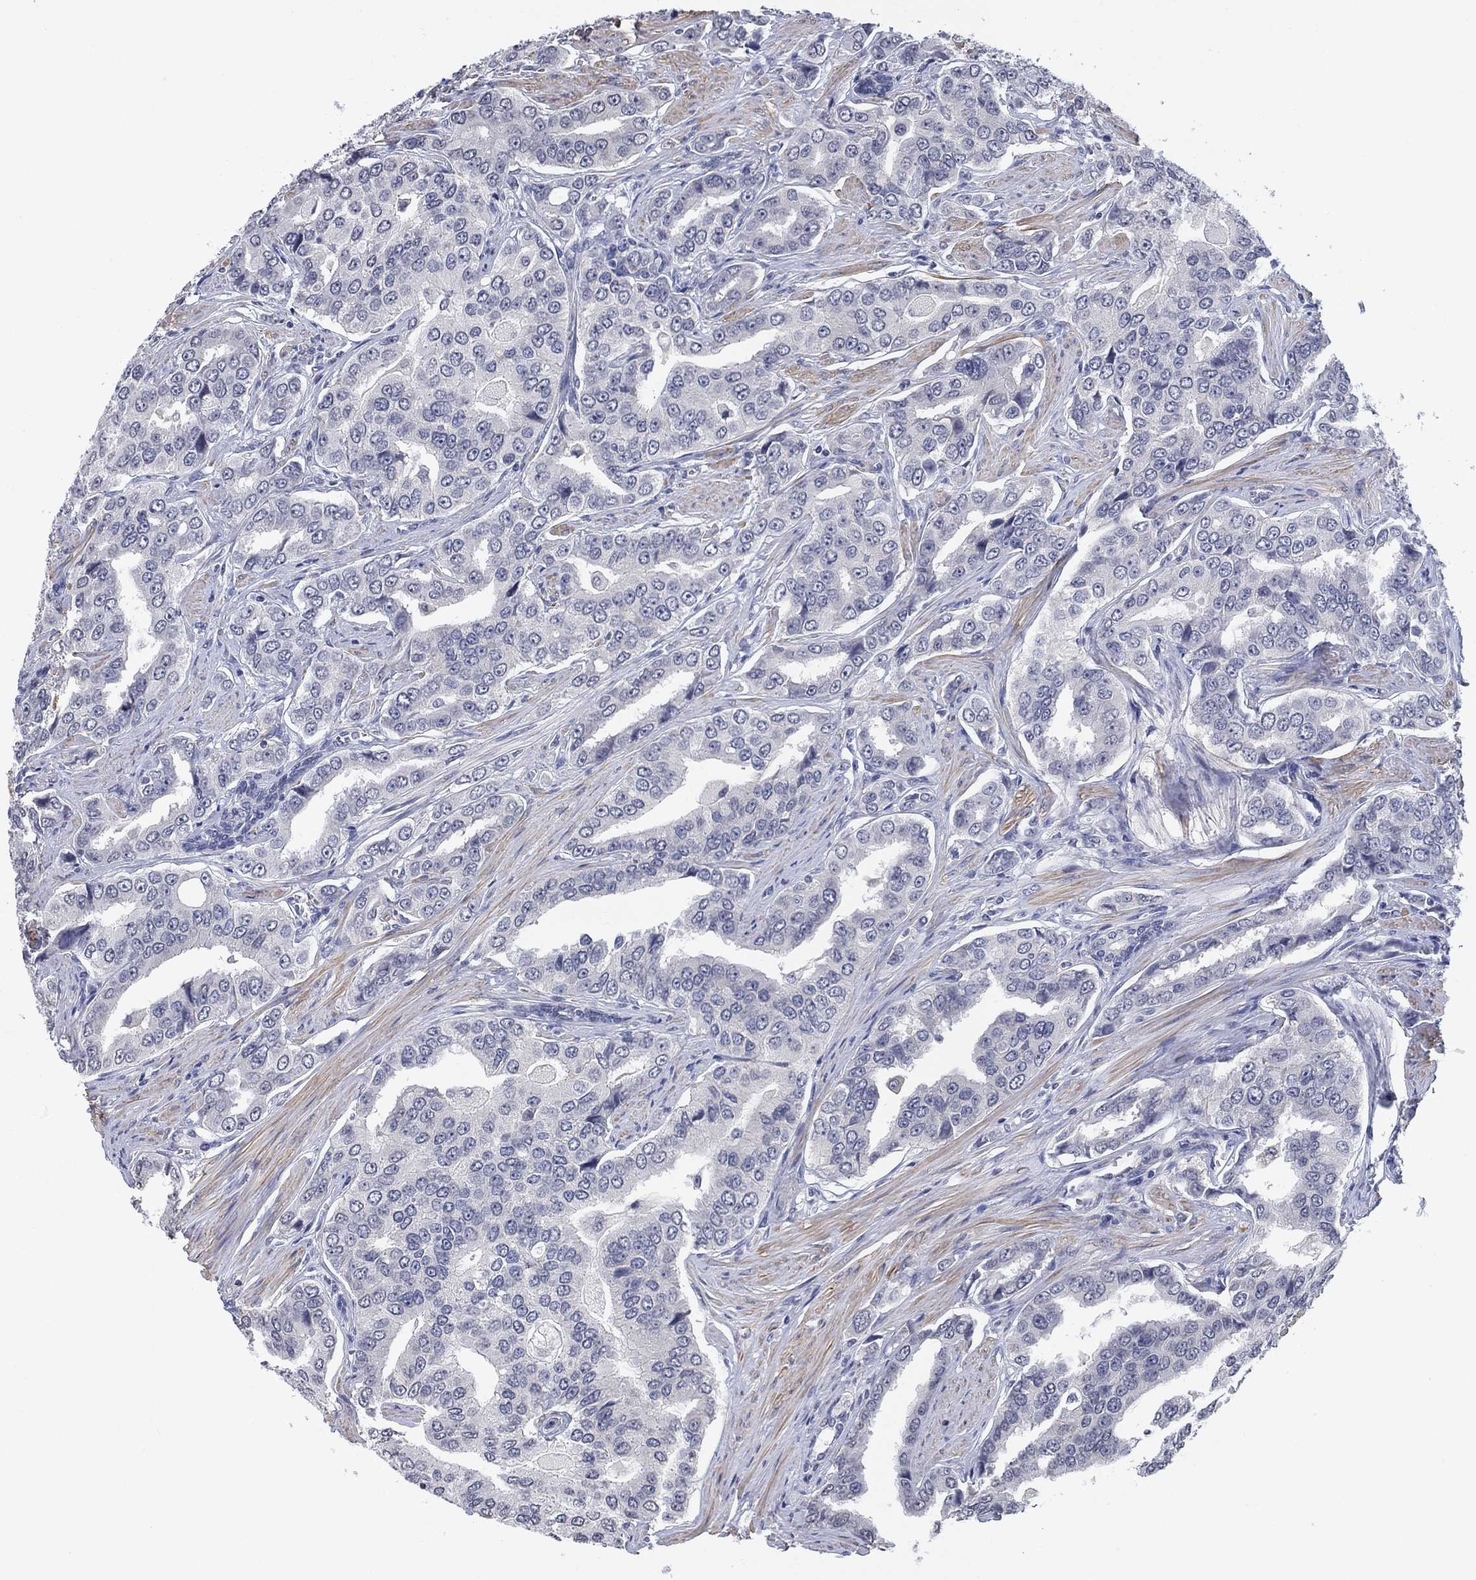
{"staining": {"intensity": "negative", "quantity": "none", "location": "none"}, "tissue": "prostate cancer", "cell_type": "Tumor cells", "image_type": "cancer", "snomed": [{"axis": "morphology", "description": "Adenocarcinoma, NOS"}, {"axis": "topography", "description": "Prostate and seminal vesicle, NOS"}, {"axis": "topography", "description": "Prostate"}], "caption": "Immunohistochemistry (IHC) image of neoplastic tissue: human prostate adenocarcinoma stained with DAB displays no significant protein staining in tumor cells.", "gene": "OTUB2", "patient": {"sex": "male", "age": 69}}